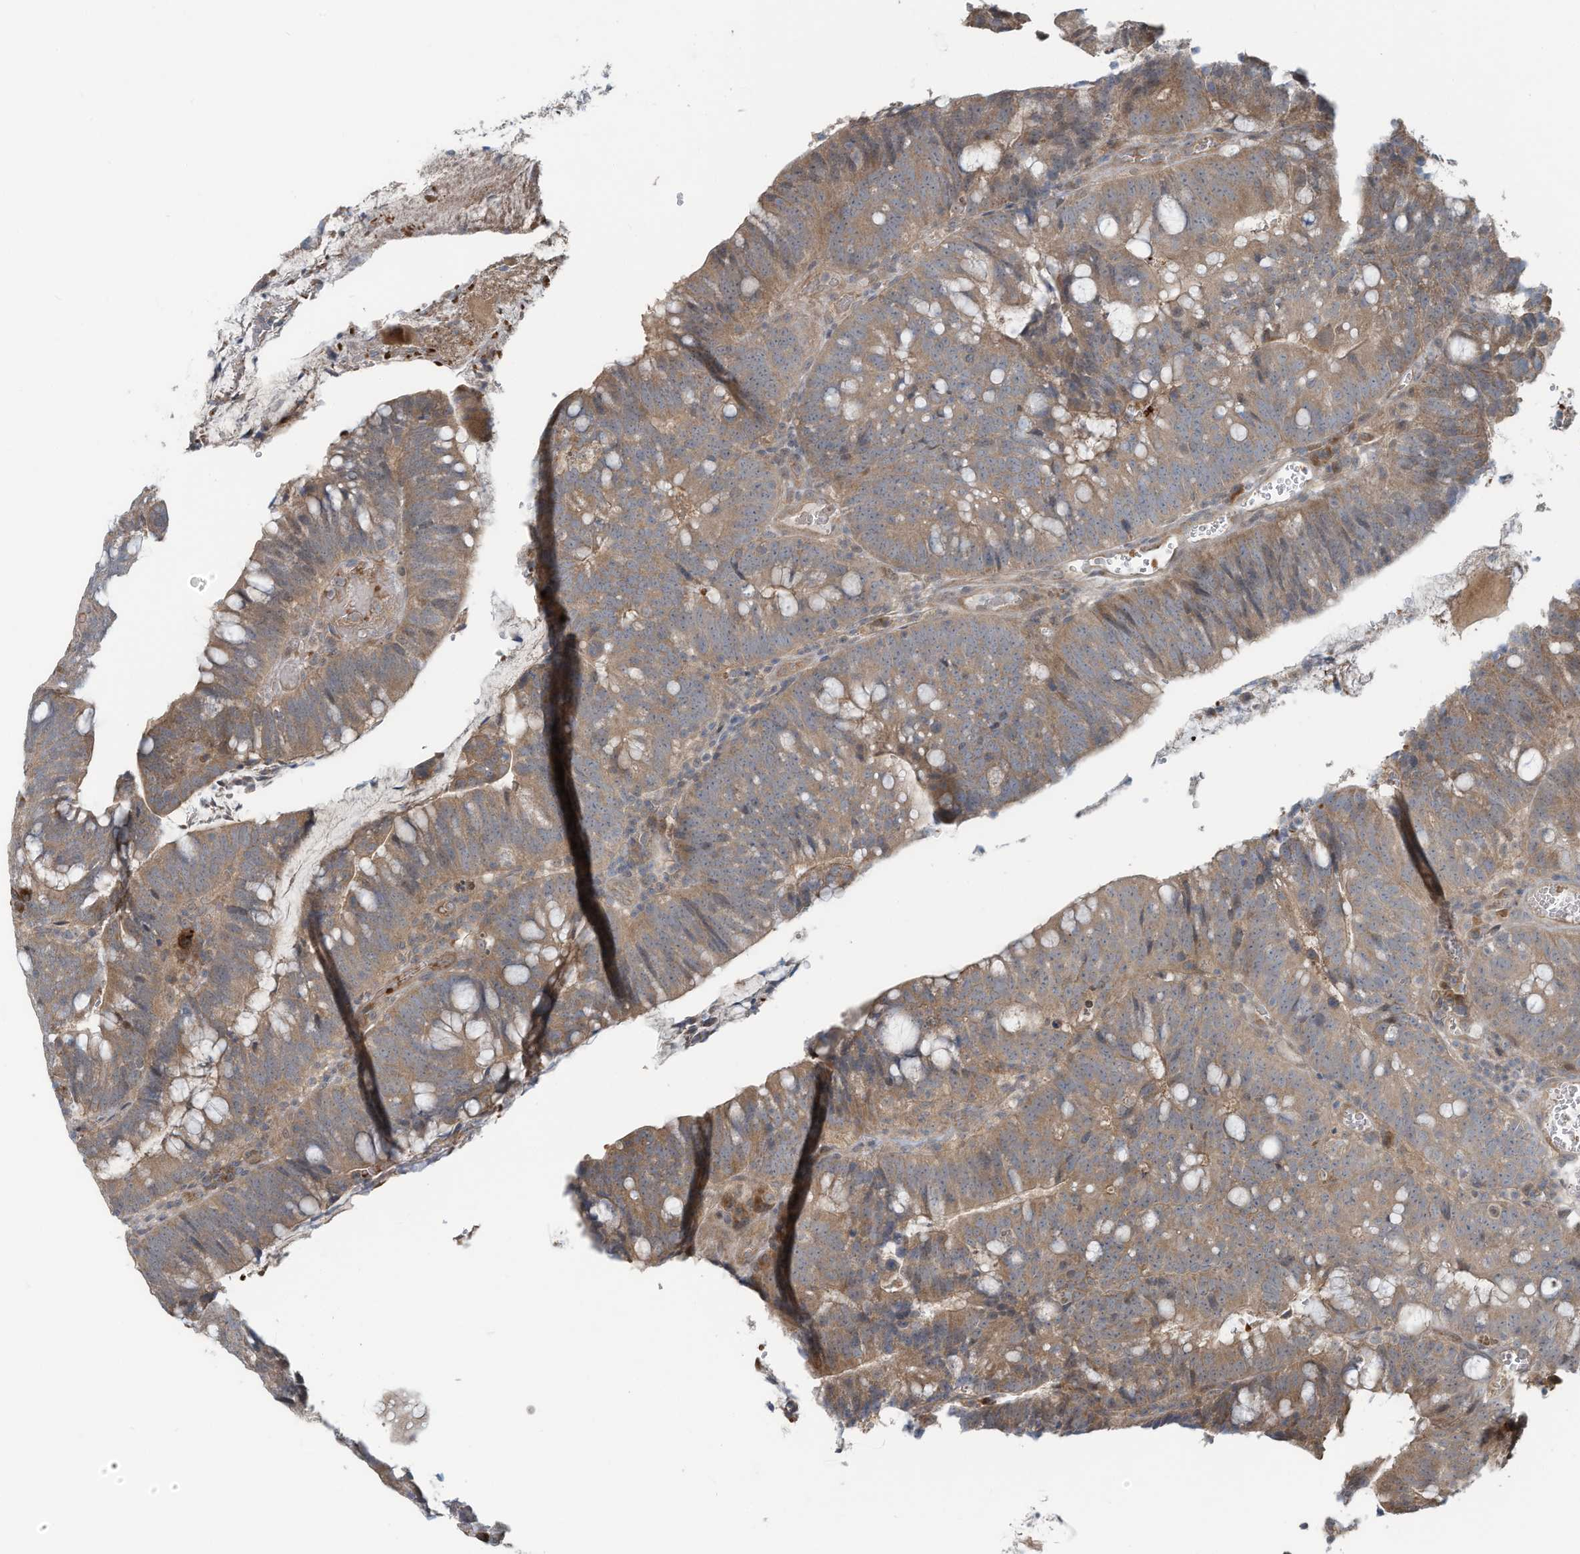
{"staining": {"intensity": "moderate", "quantity": ">75%", "location": "cytoplasmic/membranous"}, "tissue": "colorectal cancer", "cell_type": "Tumor cells", "image_type": "cancer", "snomed": [{"axis": "morphology", "description": "Adenocarcinoma, NOS"}, {"axis": "topography", "description": "Colon"}], "caption": "DAB (3,3'-diaminobenzidine) immunohistochemical staining of human adenocarcinoma (colorectal) reveals moderate cytoplasmic/membranous protein expression in approximately >75% of tumor cells.", "gene": "ERI2", "patient": {"sex": "female", "age": 66}}